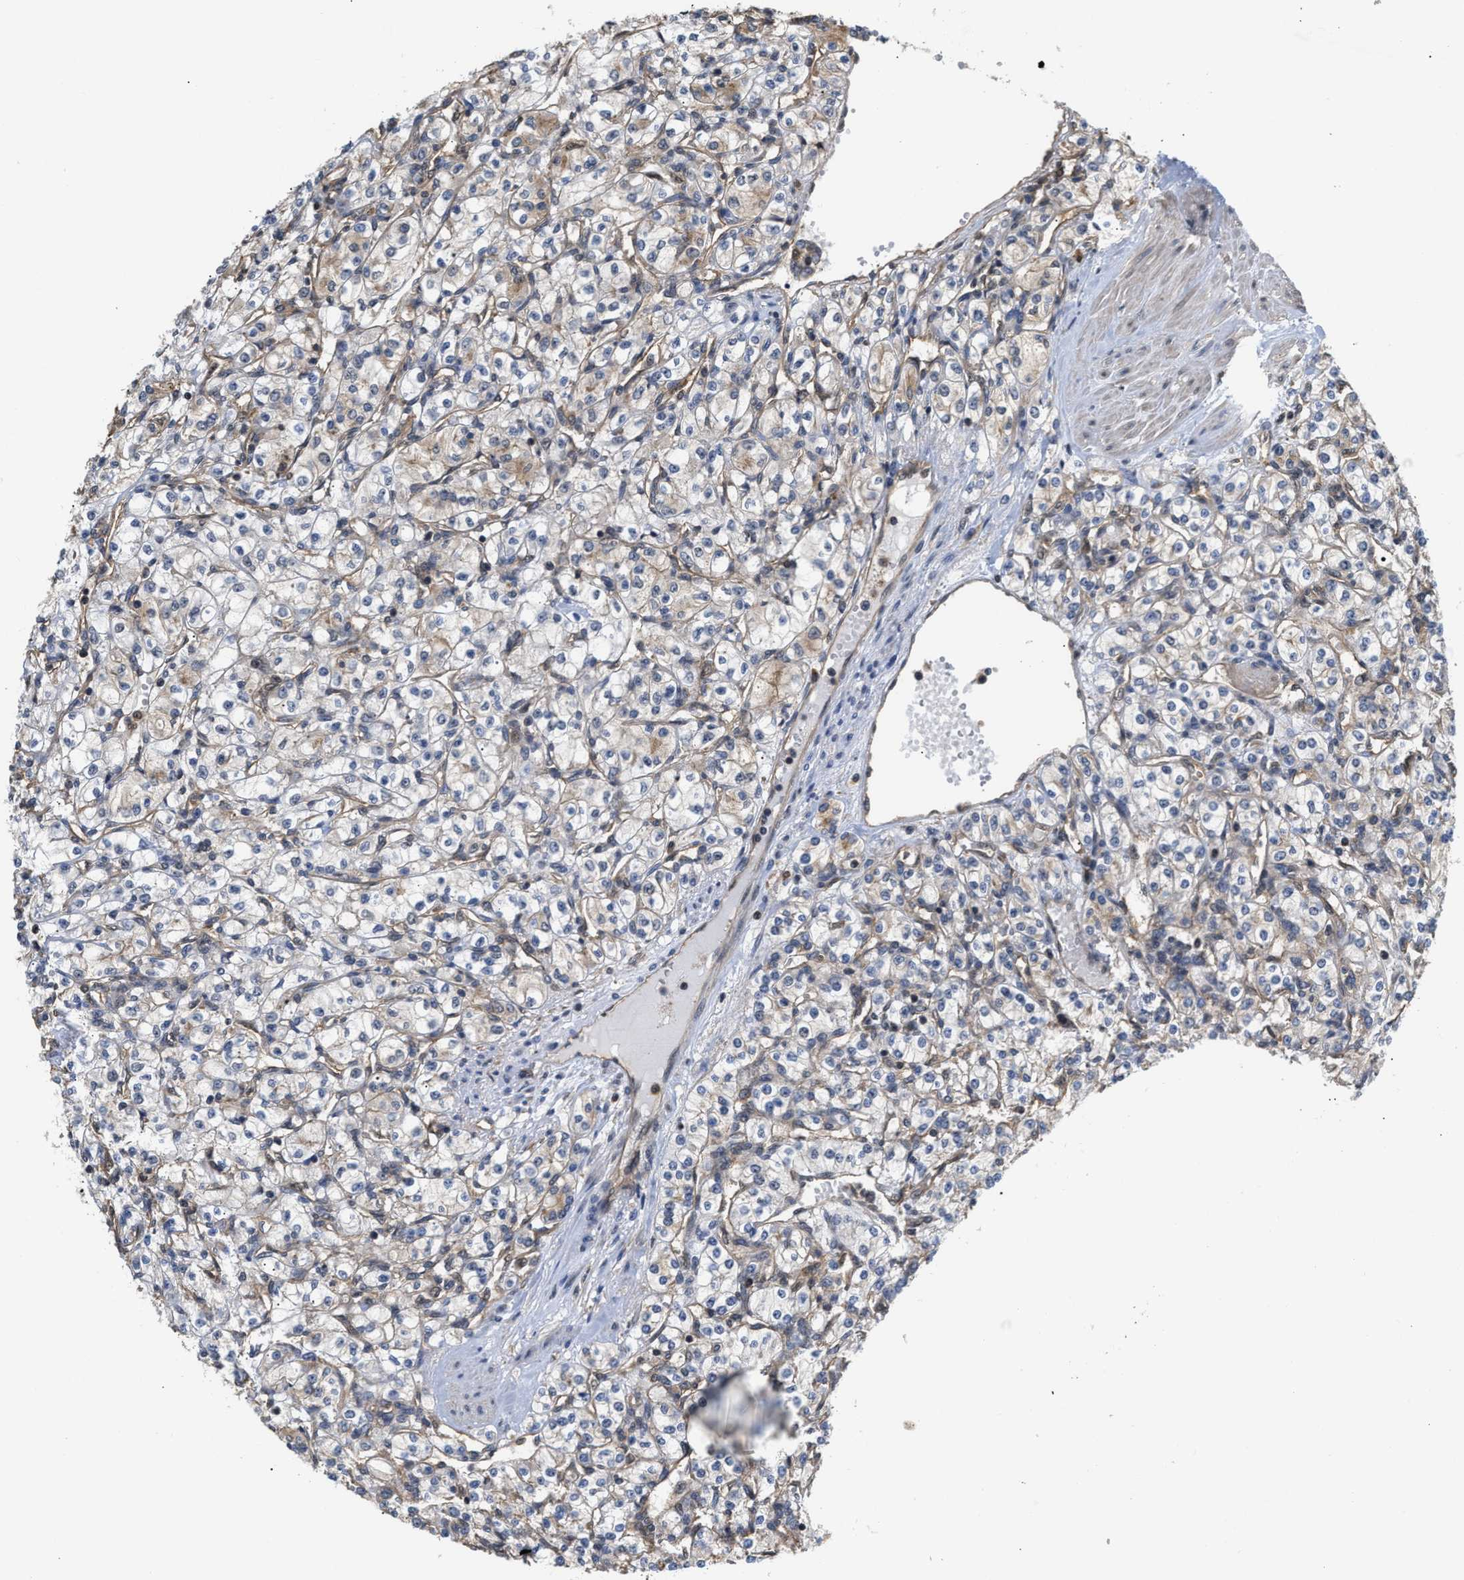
{"staining": {"intensity": "weak", "quantity": "<25%", "location": "cytoplasmic/membranous"}, "tissue": "renal cancer", "cell_type": "Tumor cells", "image_type": "cancer", "snomed": [{"axis": "morphology", "description": "Adenocarcinoma, NOS"}, {"axis": "topography", "description": "Kidney"}], "caption": "Immunohistochemistry (IHC) of renal cancer reveals no expression in tumor cells. Nuclei are stained in blue.", "gene": "SCAI", "patient": {"sex": "male", "age": 77}}